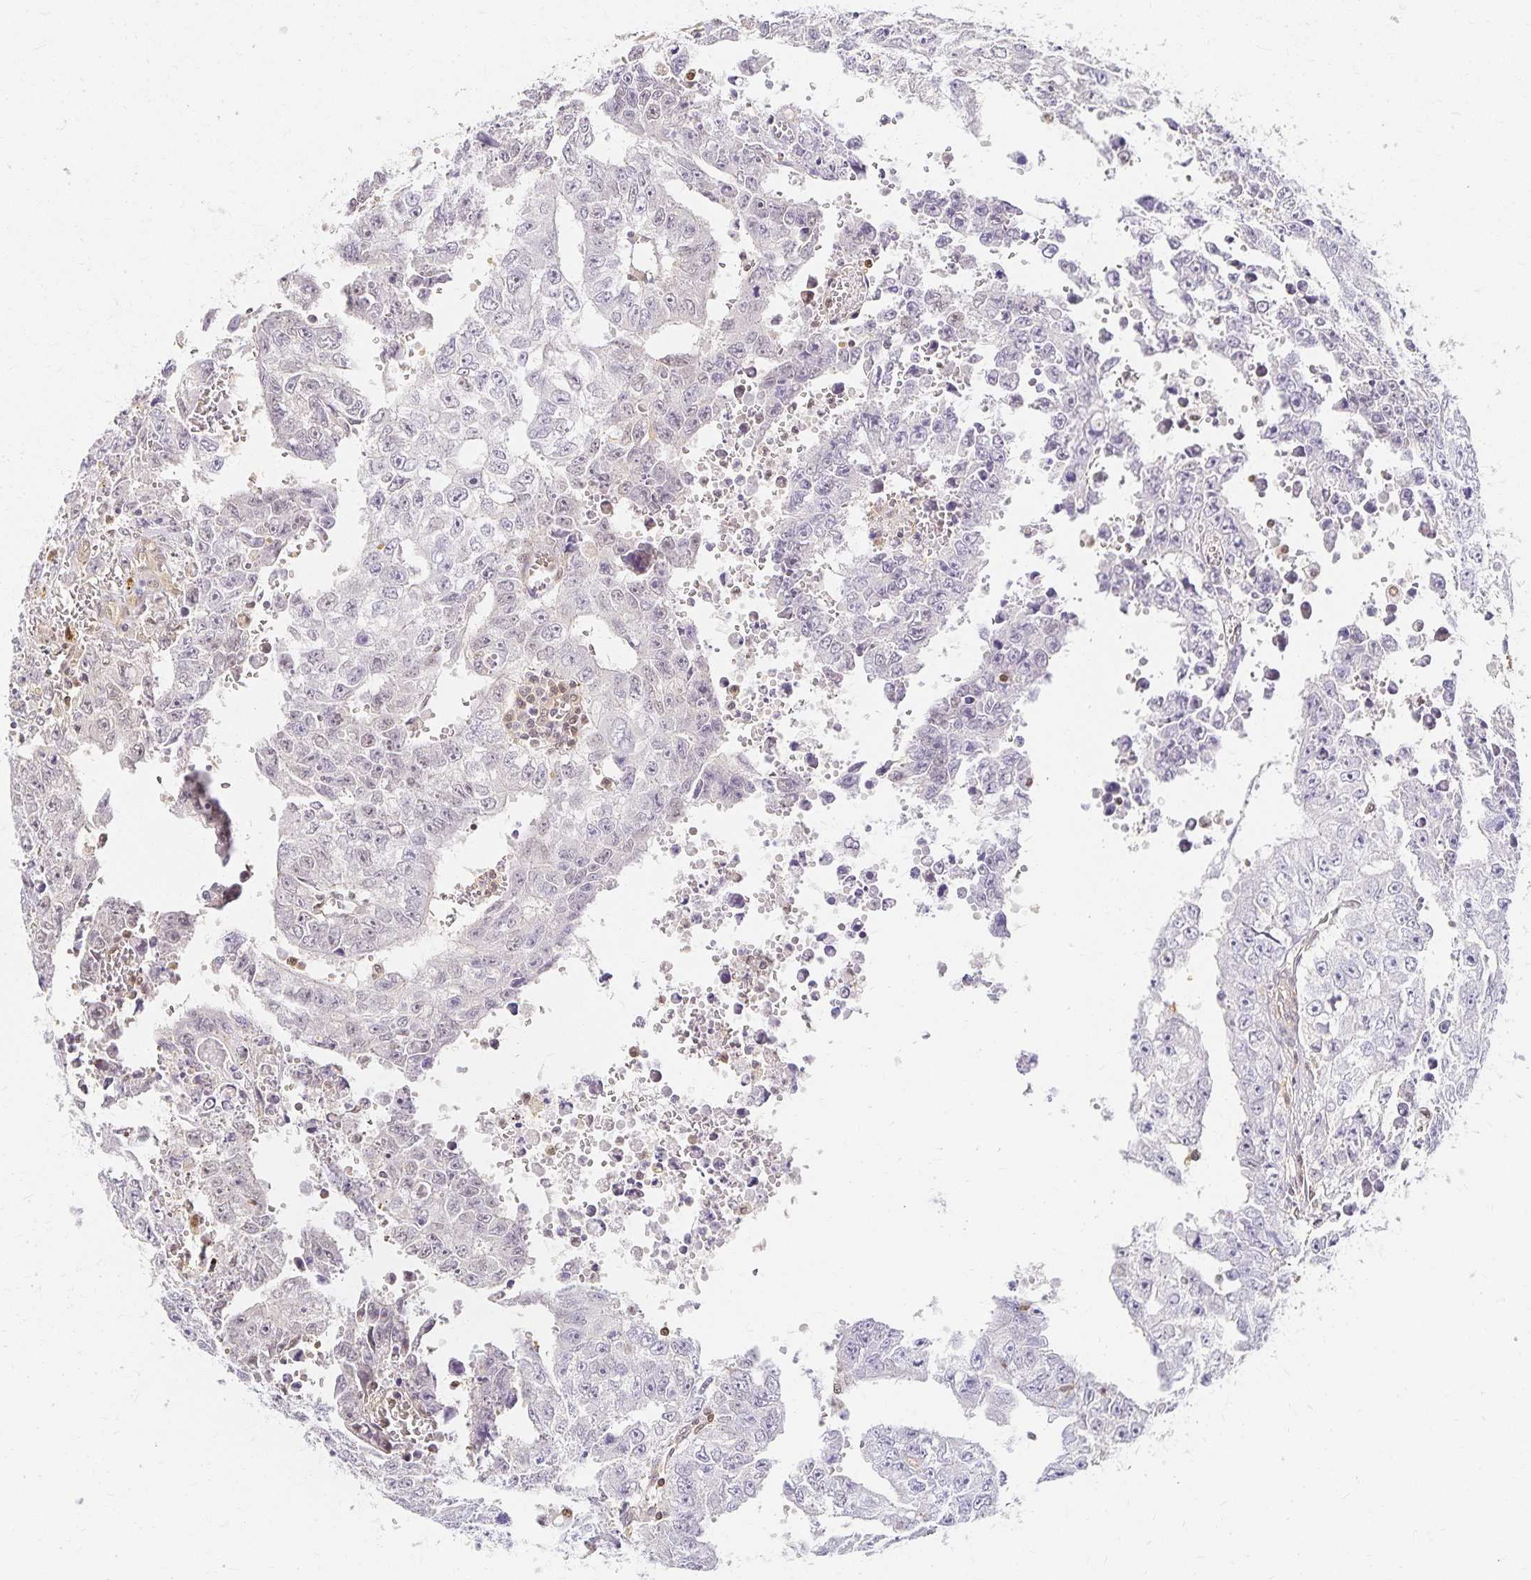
{"staining": {"intensity": "negative", "quantity": "none", "location": "none"}, "tissue": "testis cancer", "cell_type": "Tumor cells", "image_type": "cancer", "snomed": [{"axis": "morphology", "description": "Carcinoma, Embryonal, NOS"}, {"axis": "morphology", "description": "Teratoma, malignant, NOS"}, {"axis": "topography", "description": "Testis"}], "caption": "Testis cancer stained for a protein using IHC displays no positivity tumor cells.", "gene": "AZGP1", "patient": {"sex": "male", "age": 24}}